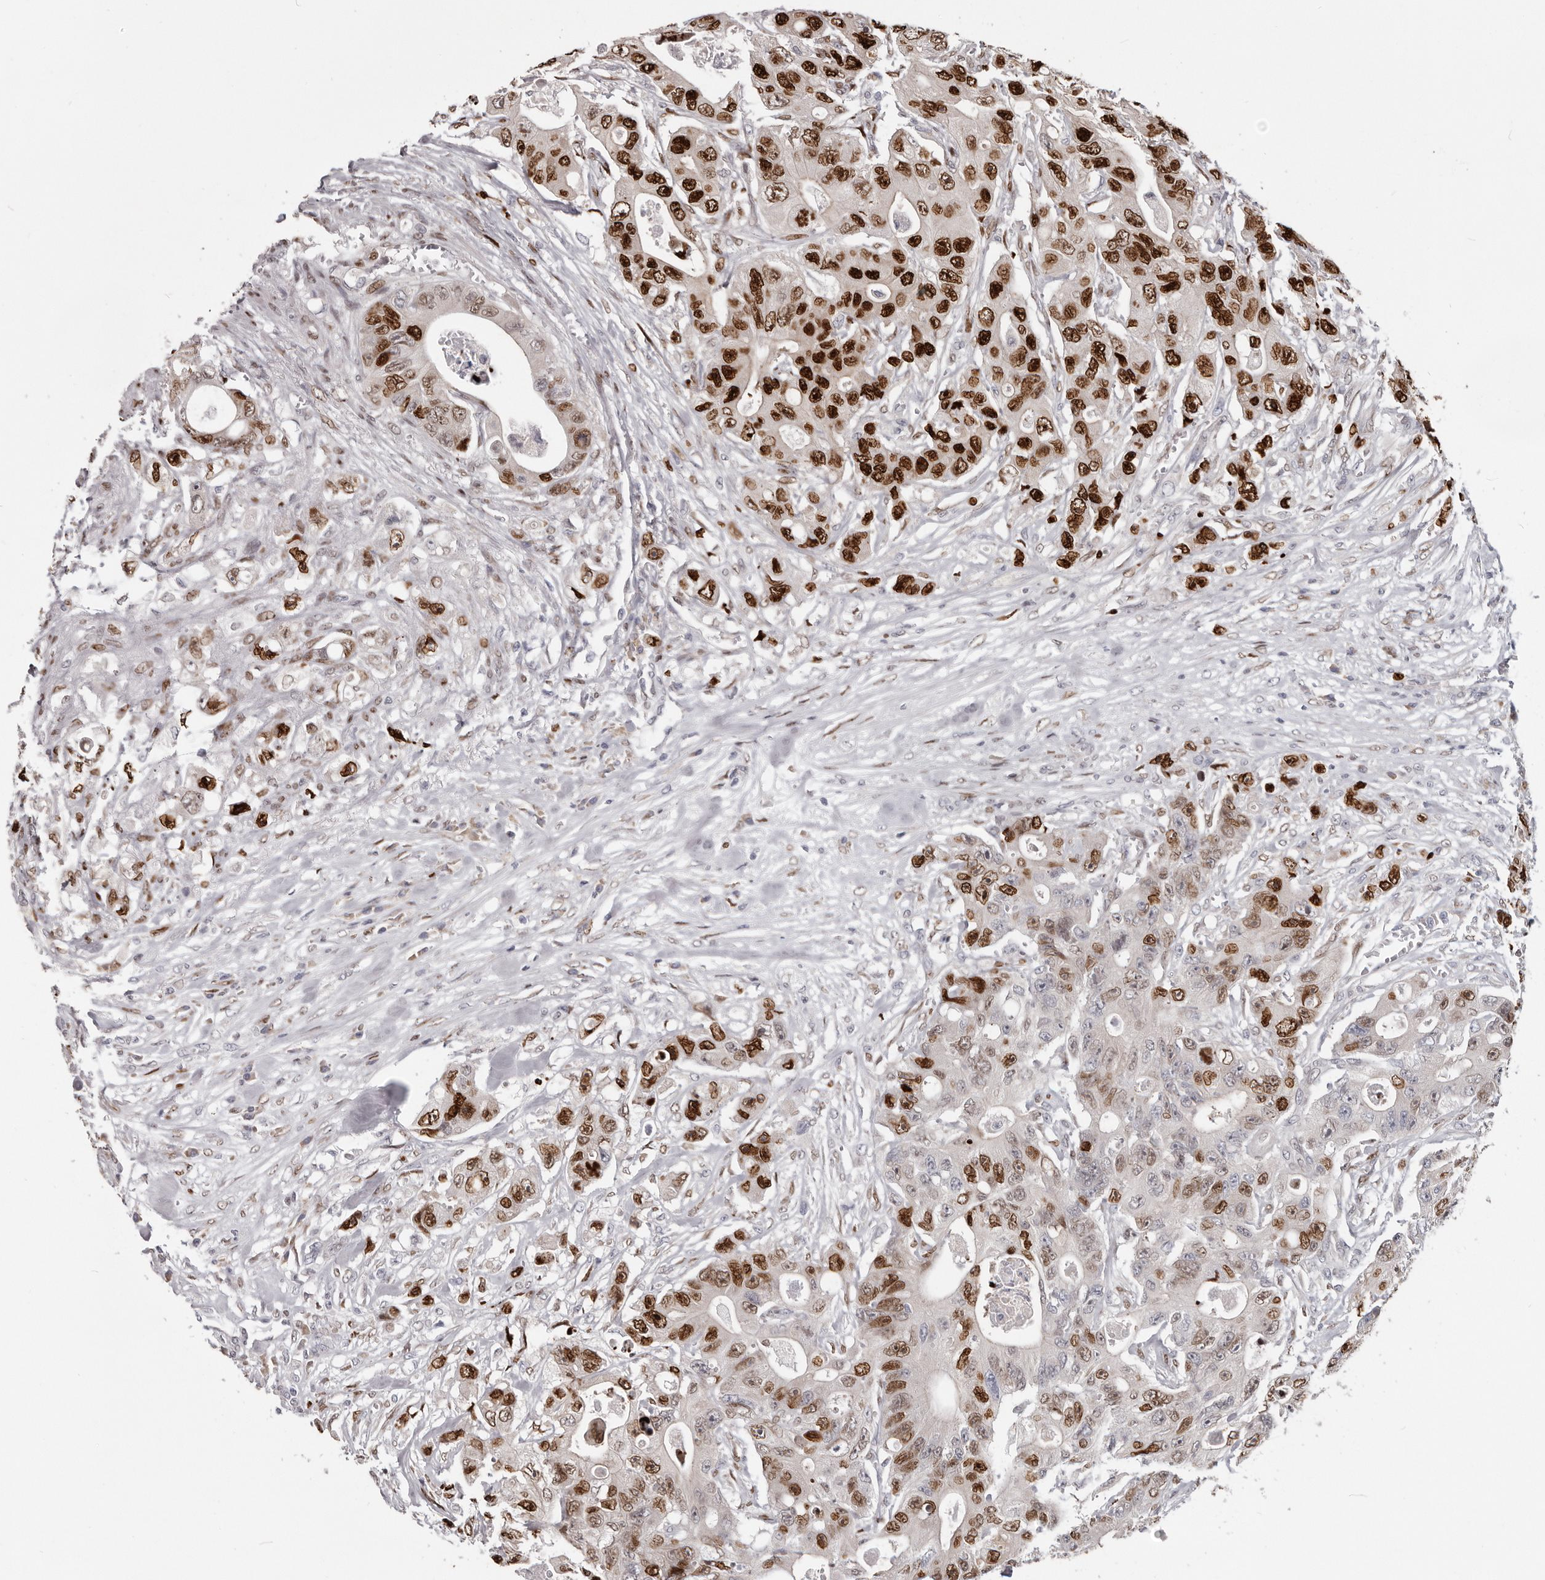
{"staining": {"intensity": "strong", "quantity": "25%-75%", "location": "nuclear"}, "tissue": "colorectal cancer", "cell_type": "Tumor cells", "image_type": "cancer", "snomed": [{"axis": "morphology", "description": "Adenocarcinoma, NOS"}, {"axis": "topography", "description": "Colon"}], "caption": "This photomicrograph exhibits IHC staining of colorectal cancer (adenocarcinoma), with high strong nuclear positivity in about 25%-75% of tumor cells.", "gene": "SRP19", "patient": {"sex": "female", "age": 46}}